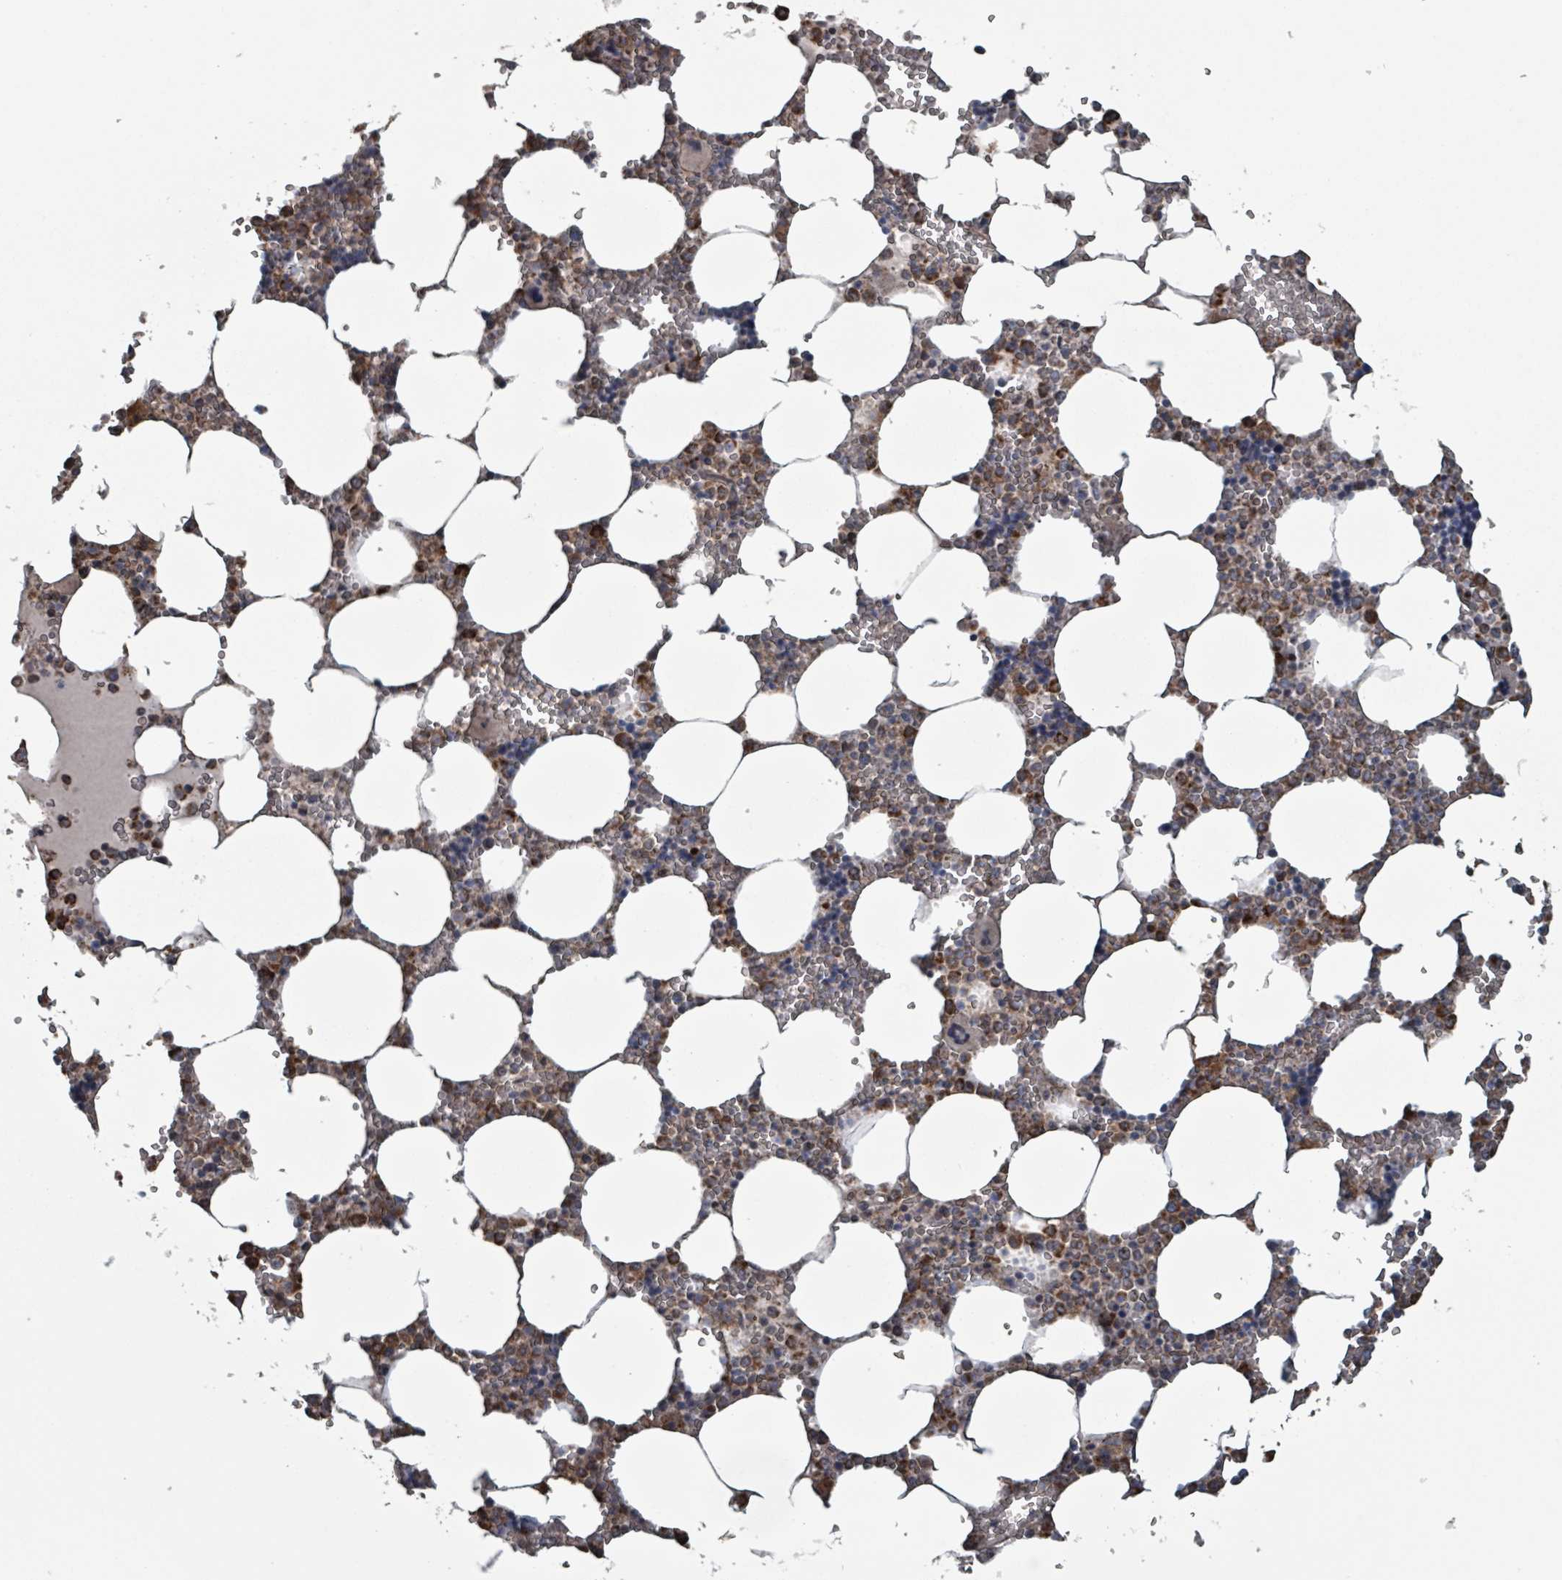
{"staining": {"intensity": "strong", "quantity": "25%-75%", "location": "cytoplasmic/membranous"}, "tissue": "bone marrow", "cell_type": "Hematopoietic cells", "image_type": "normal", "snomed": [{"axis": "morphology", "description": "Normal tissue, NOS"}, {"axis": "topography", "description": "Bone marrow"}], "caption": "Protein staining by IHC shows strong cytoplasmic/membranous staining in about 25%-75% of hematopoietic cells in normal bone marrow. (DAB IHC, brown staining for protein, blue staining for nuclei).", "gene": "MRPL4", "patient": {"sex": "male", "age": 64}}